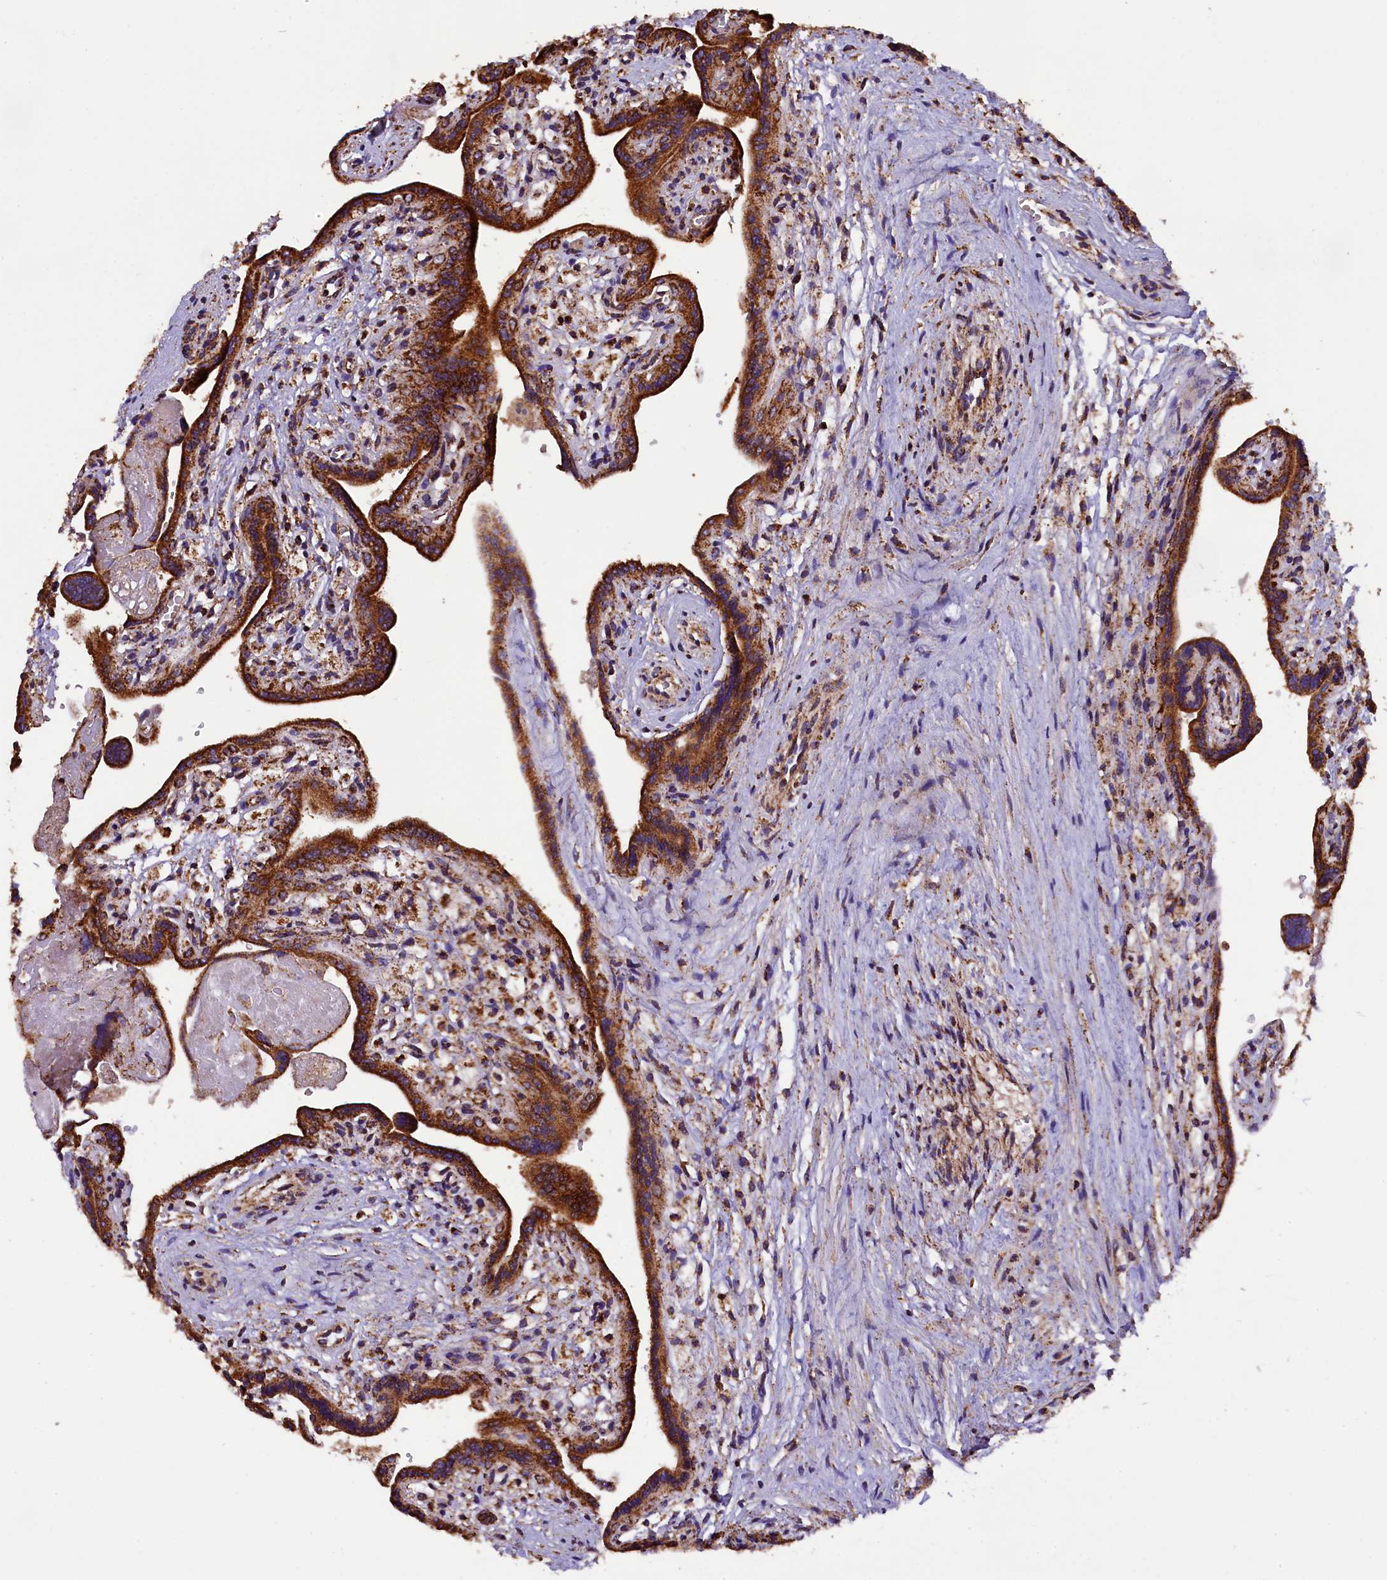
{"staining": {"intensity": "strong", "quantity": ">75%", "location": "cytoplasmic/membranous"}, "tissue": "placenta", "cell_type": "Trophoblastic cells", "image_type": "normal", "snomed": [{"axis": "morphology", "description": "Normal tissue, NOS"}, {"axis": "topography", "description": "Placenta"}], "caption": "Trophoblastic cells reveal high levels of strong cytoplasmic/membranous positivity in about >75% of cells in benign human placenta.", "gene": "KLC2", "patient": {"sex": "female", "age": 37}}